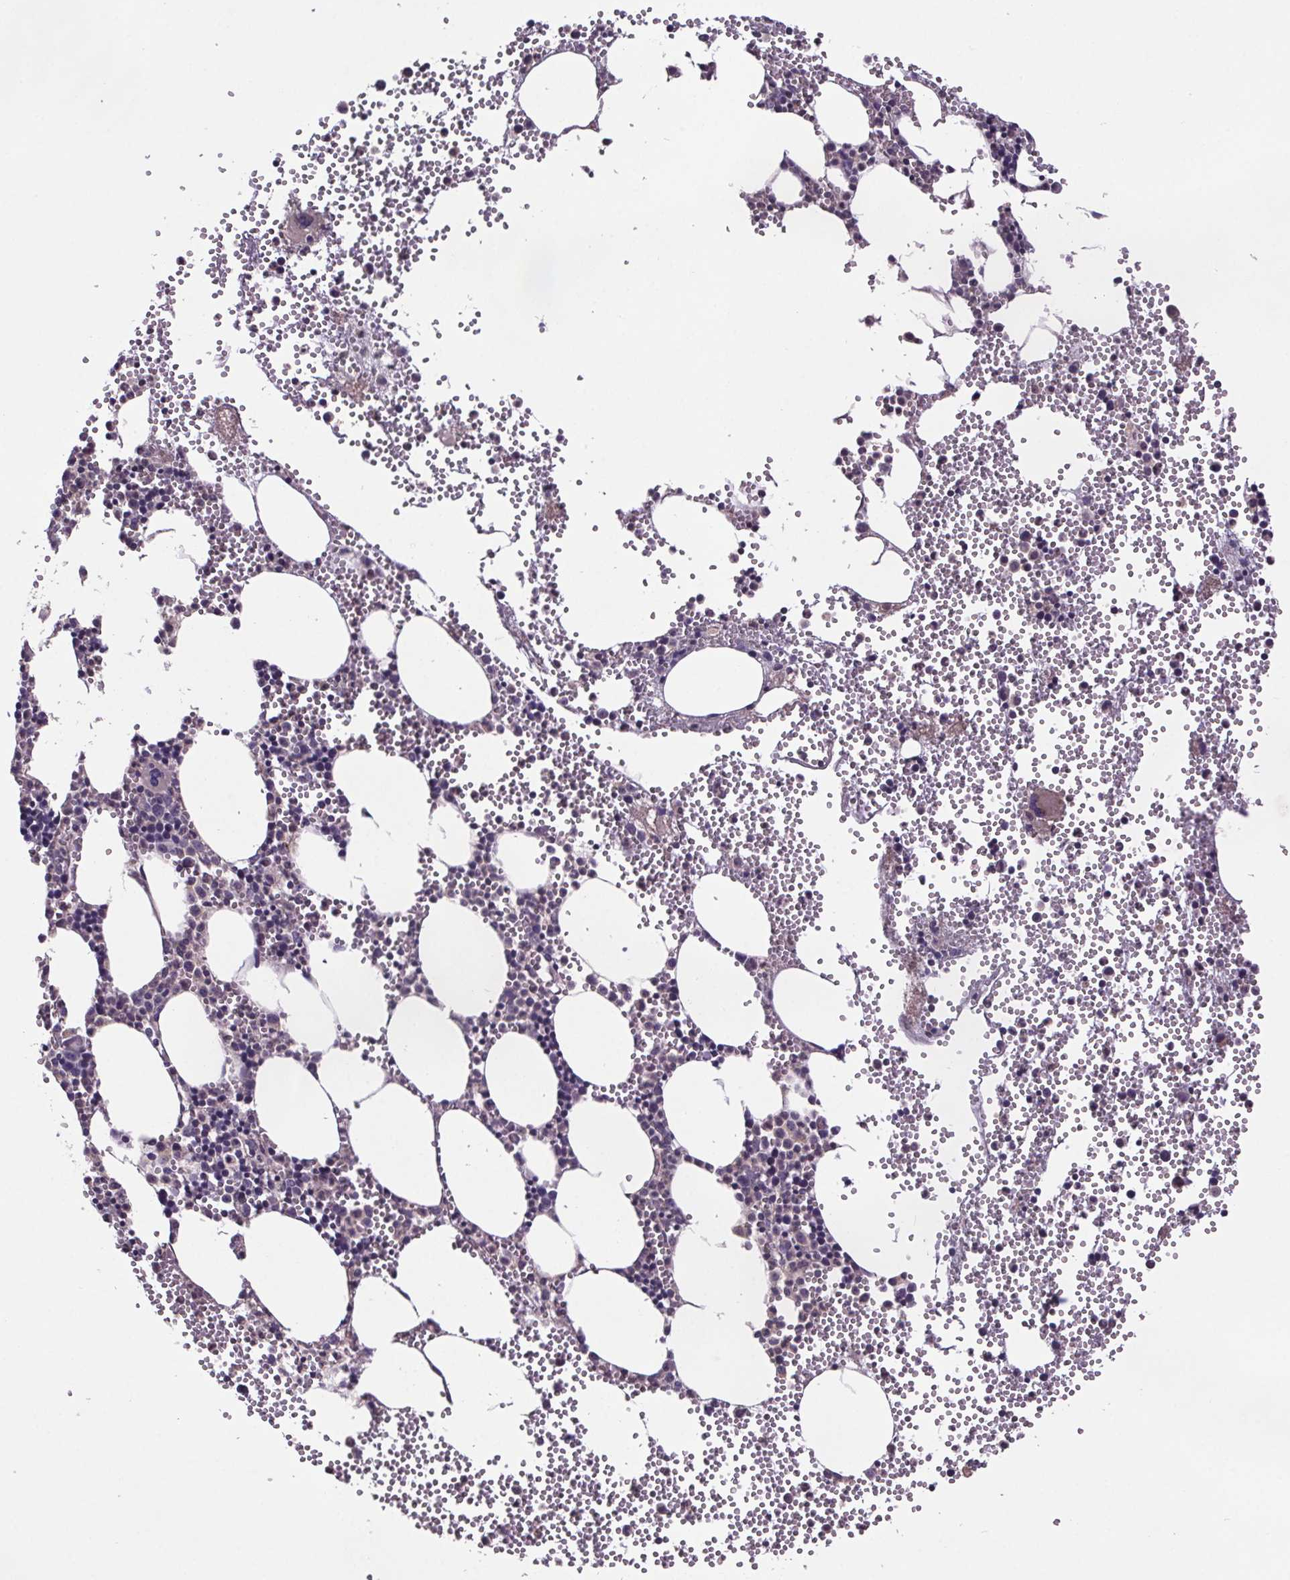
{"staining": {"intensity": "weak", "quantity": "<25%", "location": "cytoplasmic/membranous"}, "tissue": "bone marrow", "cell_type": "Hematopoietic cells", "image_type": "normal", "snomed": [{"axis": "morphology", "description": "Normal tissue, NOS"}, {"axis": "topography", "description": "Bone marrow"}], "caption": "Immunohistochemical staining of benign bone marrow exhibits no significant staining in hematopoietic cells.", "gene": "CLN3", "patient": {"sex": "male", "age": 89}}